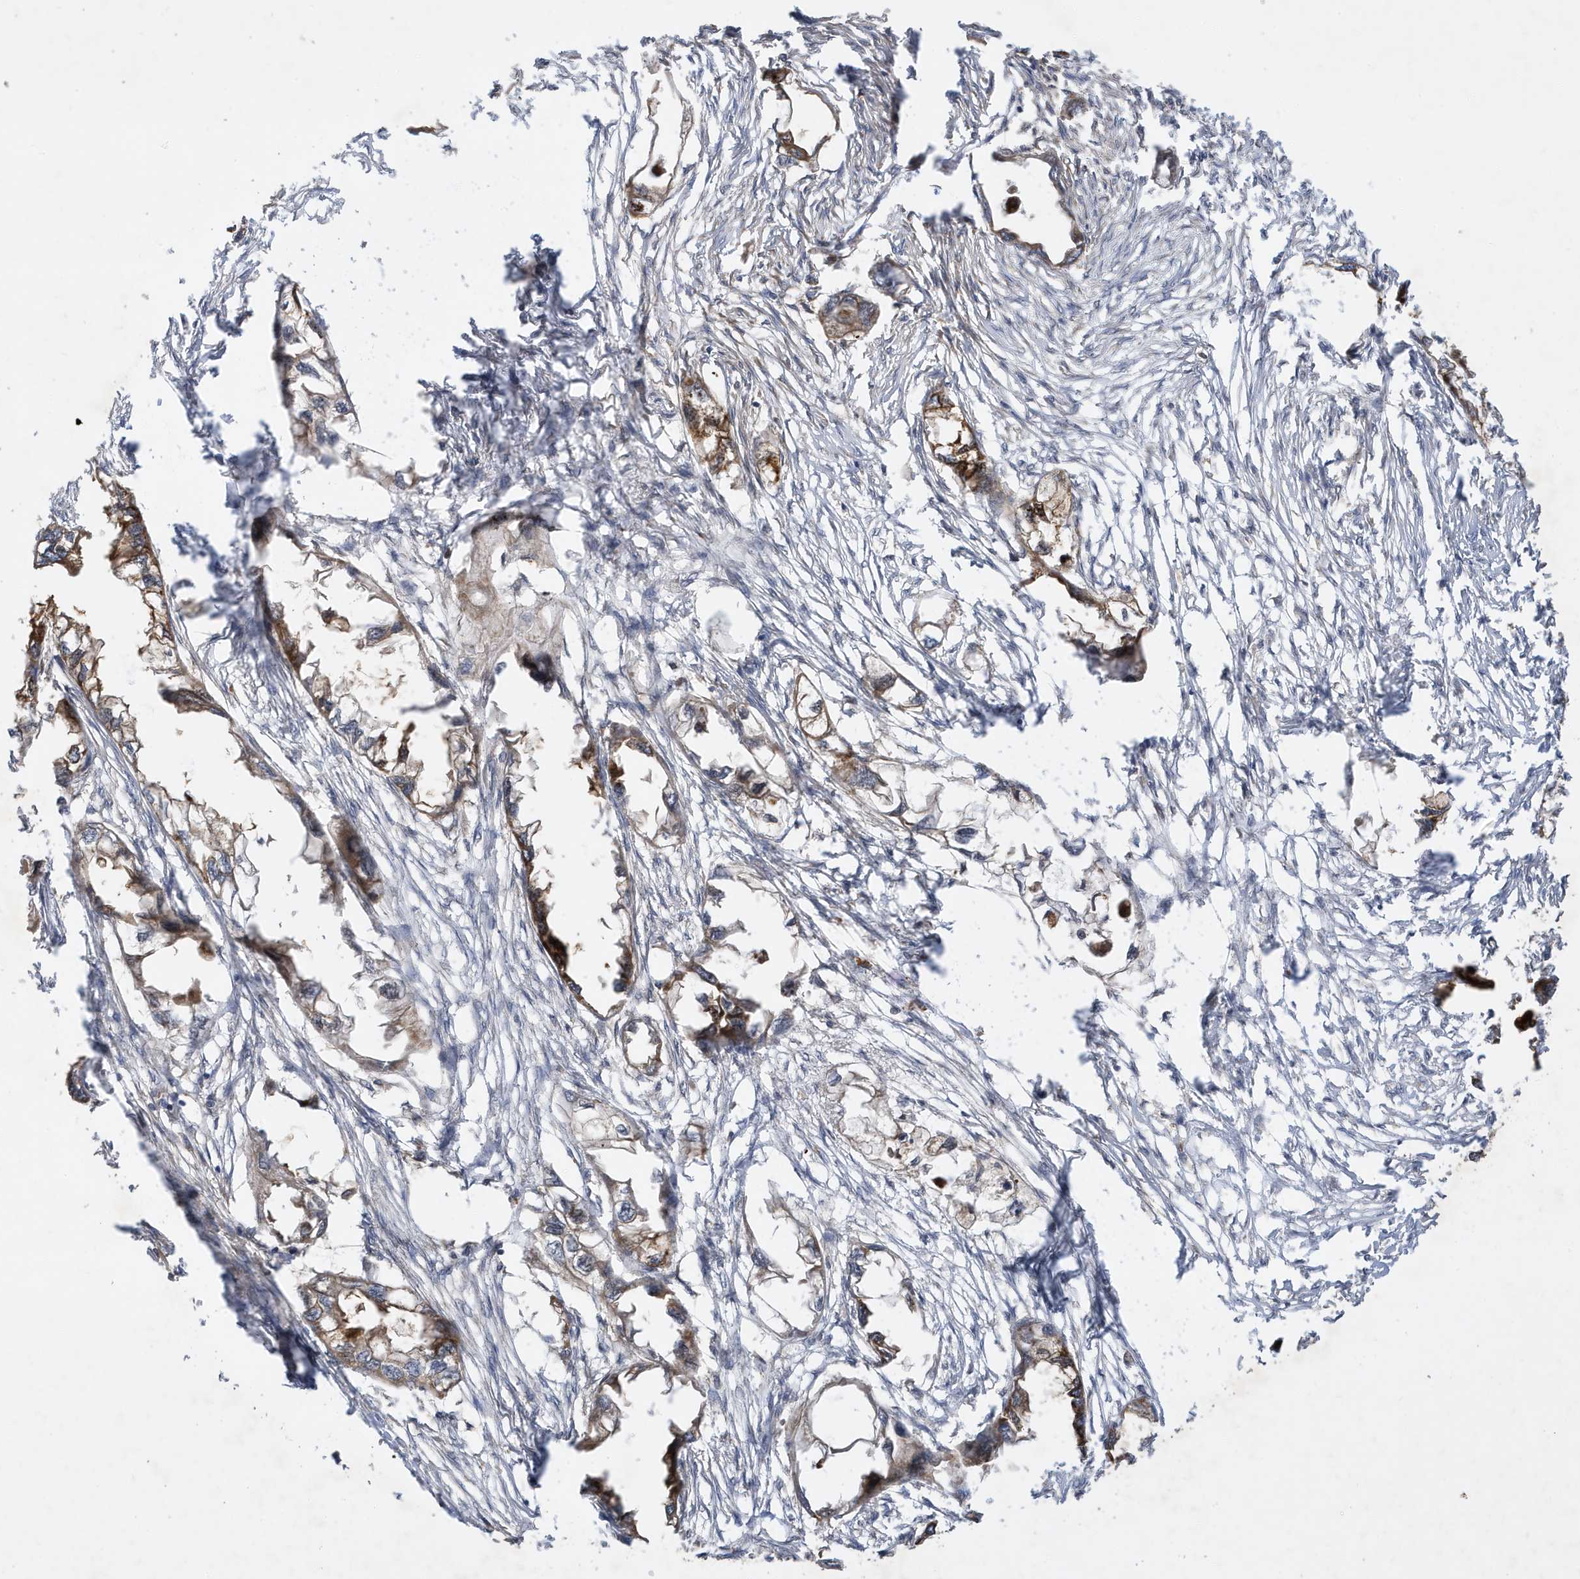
{"staining": {"intensity": "moderate", "quantity": "25%-75%", "location": "cytoplasmic/membranous"}, "tissue": "endometrial cancer", "cell_type": "Tumor cells", "image_type": "cancer", "snomed": [{"axis": "morphology", "description": "Adenocarcinoma, NOS"}, {"axis": "morphology", "description": "Adenocarcinoma, metastatic, NOS"}, {"axis": "topography", "description": "Adipose tissue"}, {"axis": "topography", "description": "Endometrium"}], "caption": "Adenocarcinoma (endometrial) was stained to show a protein in brown. There is medium levels of moderate cytoplasmic/membranous expression in about 25%-75% of tumor cells.", "gene": "LAPTM4A", "patient": {"sex": "female", "age": 67}}